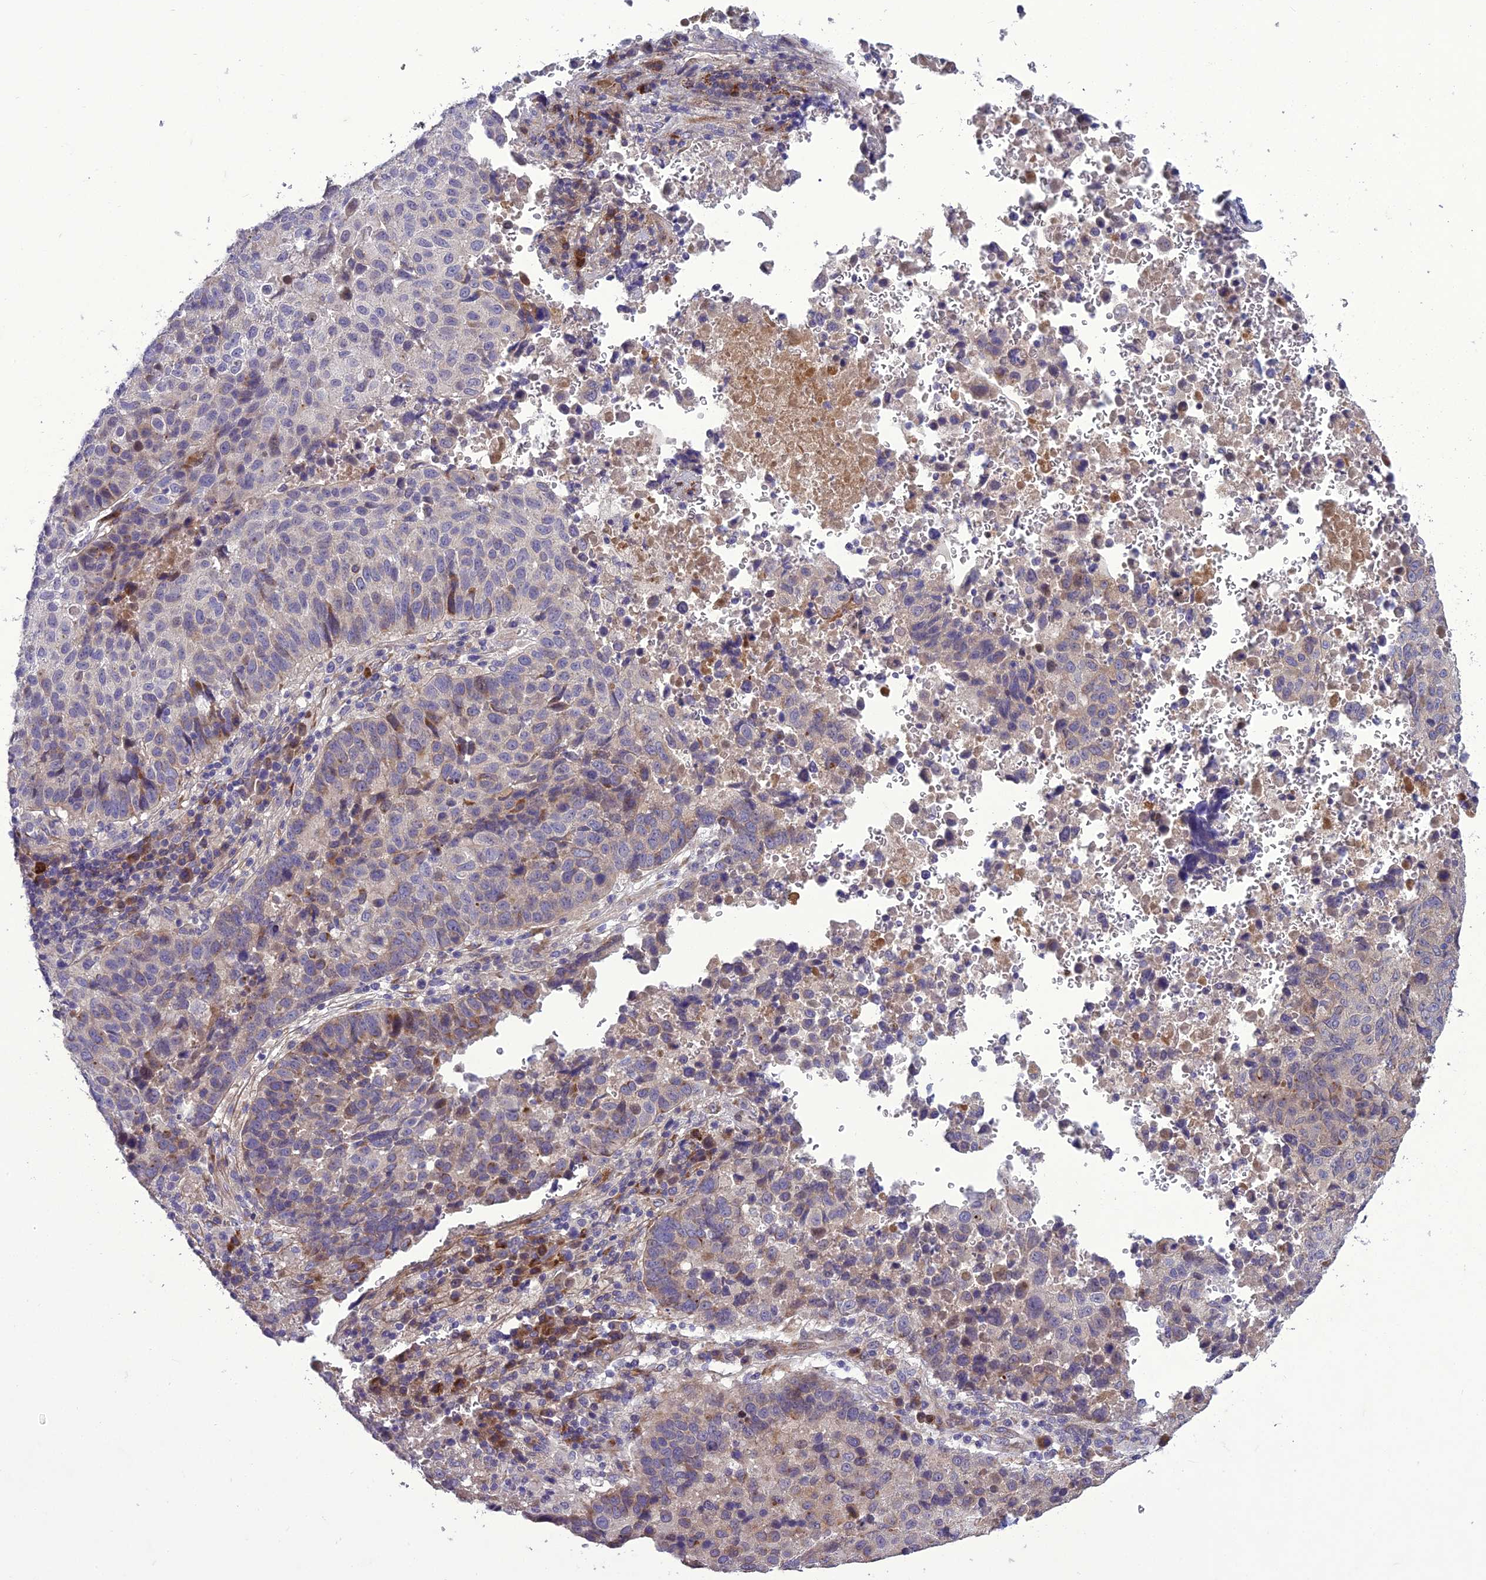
{"staining": {"intensity": "weak", "quantity": "<25%", "location": "cytoplasmic/membranous"}, "tissue": "lung cancer", "cell_type": "Tumor cells", "image_type": "cancer", "snomed": [{"axis": "morphology", "description": "Squamous cell carcinoma, NOS"}, {"axis": "topography", "description": "Lung"}], "caption": "Micrograph shows no protein positivity in tumor cells of lung cancer (squamous cell carcinoma) tissue.", "gene": "ADIPOR2", "patient": {"sex": "male", "age": 73}}